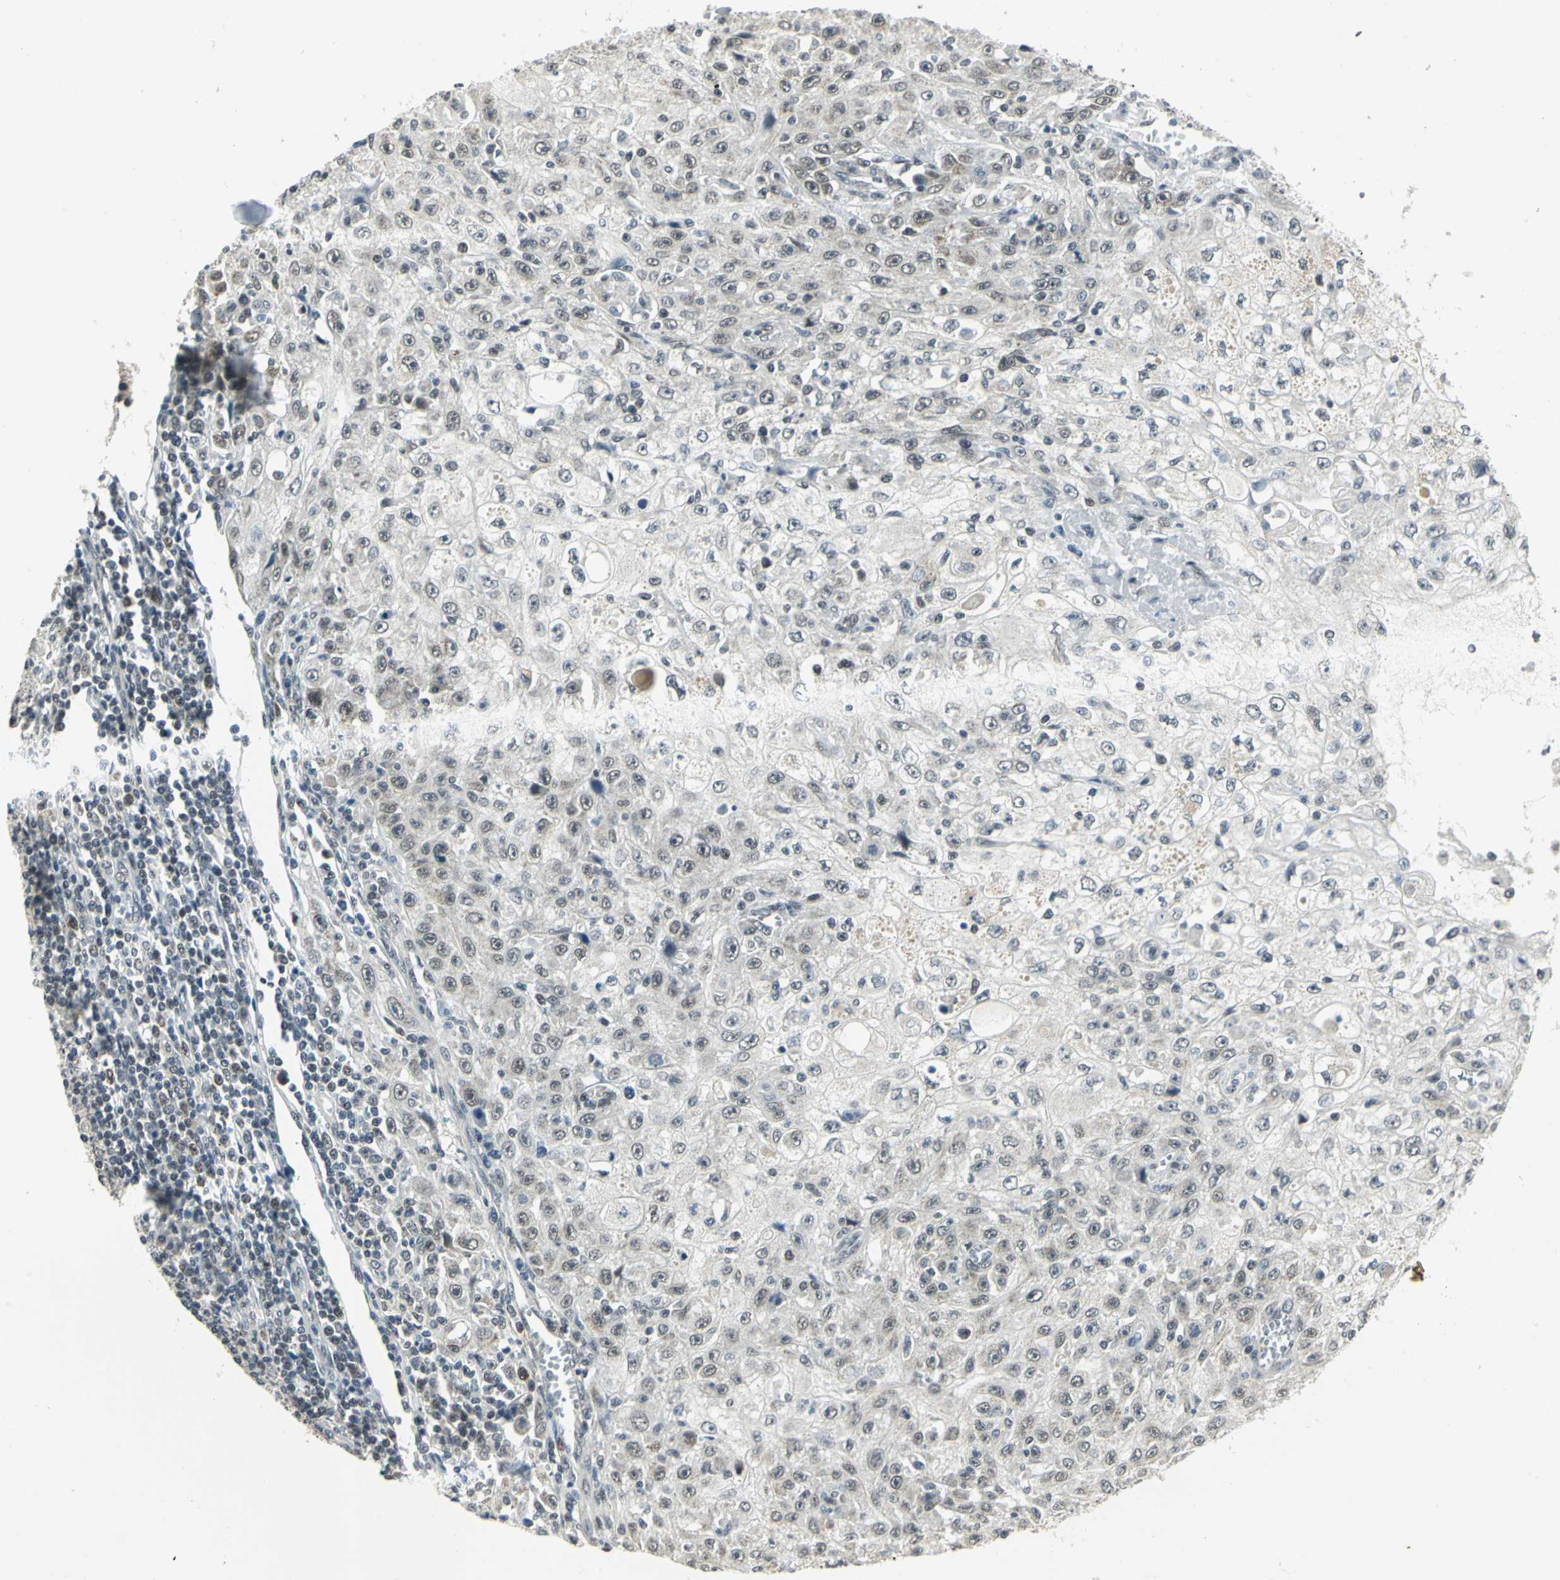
{"staining": {"intensity": "weak", "quantity": "25%-75%", "location": "cytoplasmic/membranous"}, "tissue": "skin cancer", "cell_type": "Tumor cells", "image_type": "cancer", "snomed": [{"axis": "morphology", "description": "Squamous cell carcinoma, NOS"}, {"axis": "topography", "description": "Skin"}], "caption": "Protein expression analysis of human skin cancer reveals weak cytoplasmic/membranous expression in approximately 25%-75% of tumor cells.", "gene": "MTA1", "patient": {"sex": "male", "age": 75}}